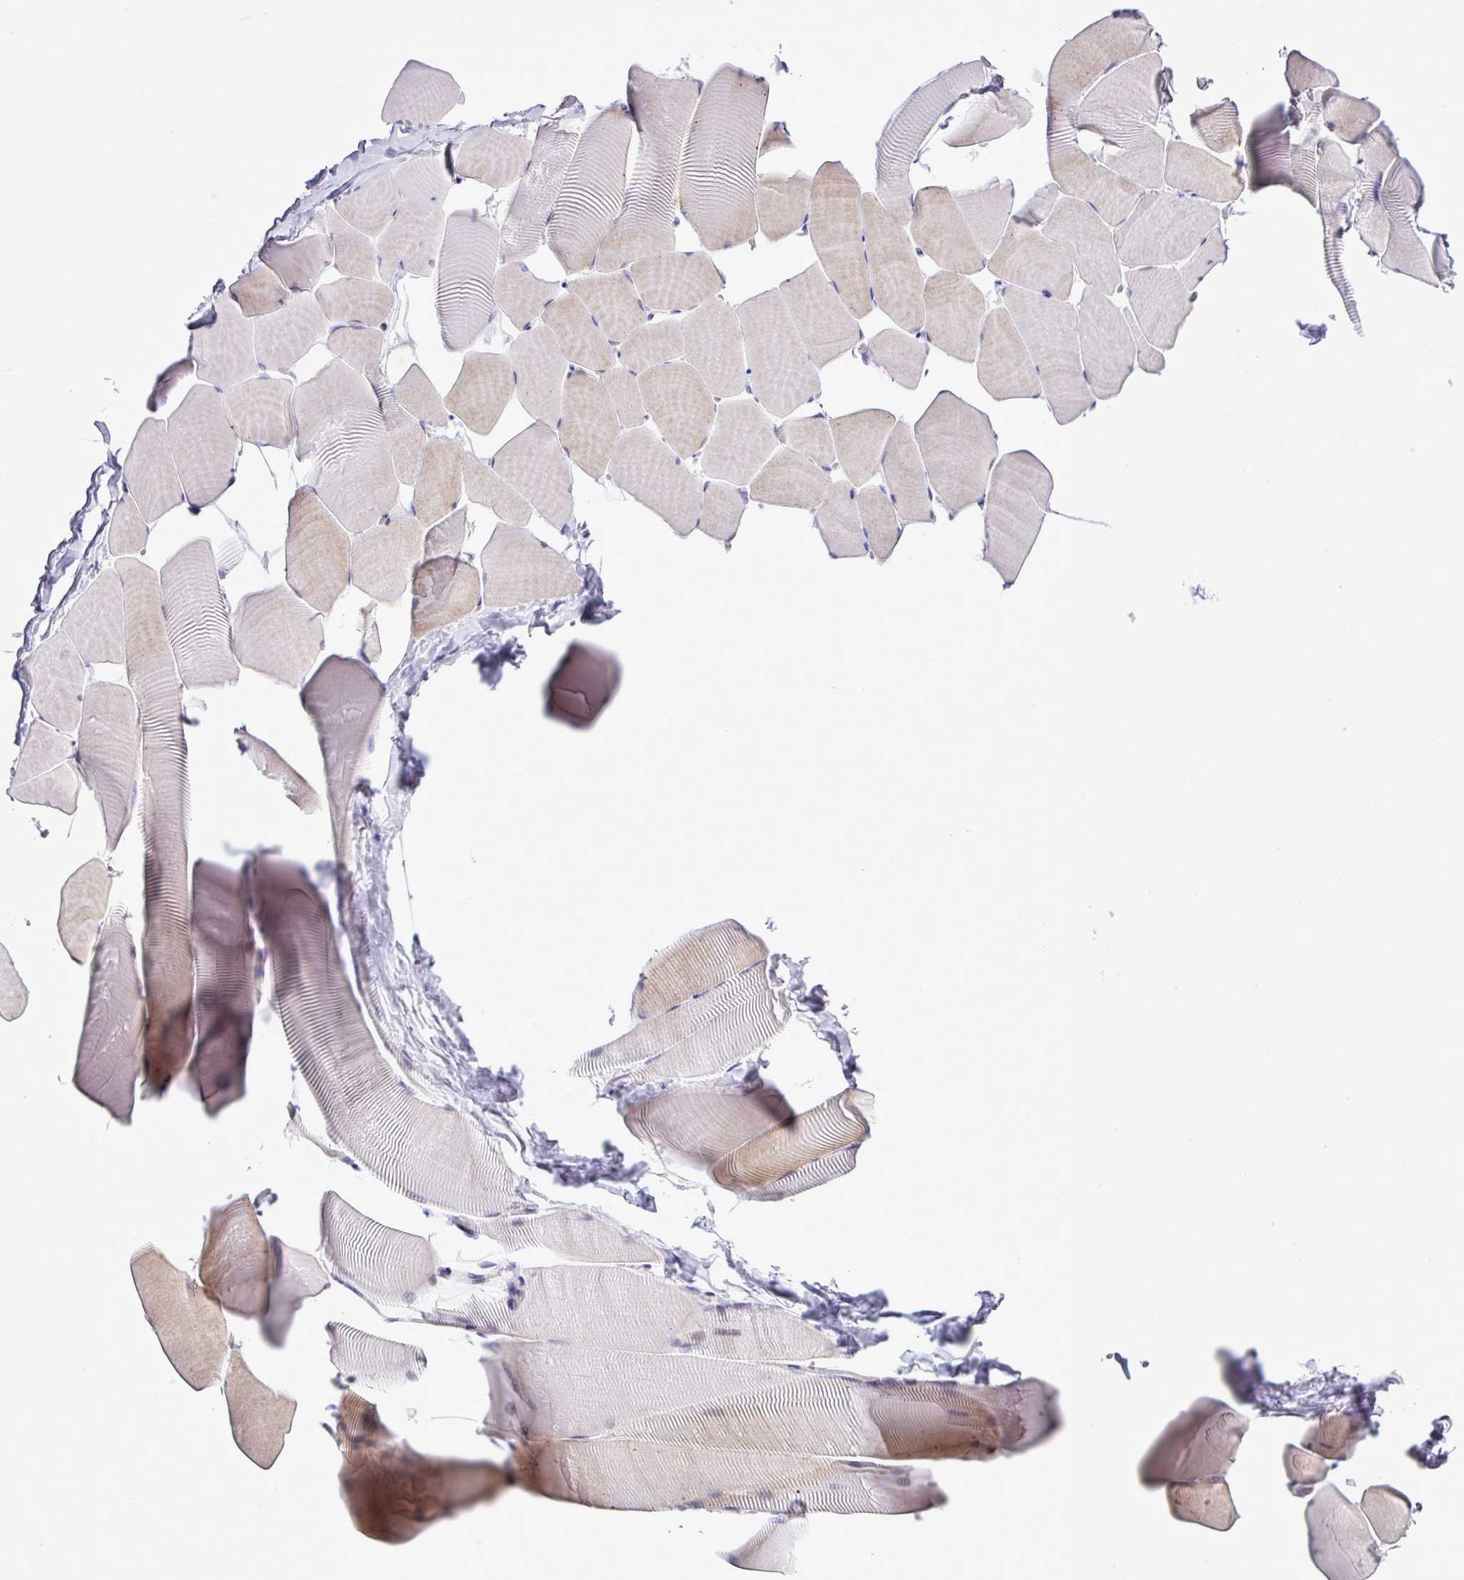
{"staining": {"intensity": "weak", "quantity": "25%-75%", "location": "cytoplasmic/membranous"}, "tissue": "skeletal muscle", "cell_type": "Myocytes", "image_type": "normal", "snomed": [{"axis": "morphology", "description": "Normal tissue, NOS"}, {"axis": "topography", "description": "Skeletal muscle"}], "caption": "The immunohistochemical stain labels weak cytoplasmic/membranous positivity in myocytes of benign skeletal muscle. (DAB (3,3'-diaminobenzidine) IHC, brown staining for protein, blue staining for nuclei).", "gene": "RCAN2", "patient": {"sex": "male", "age": 25}}